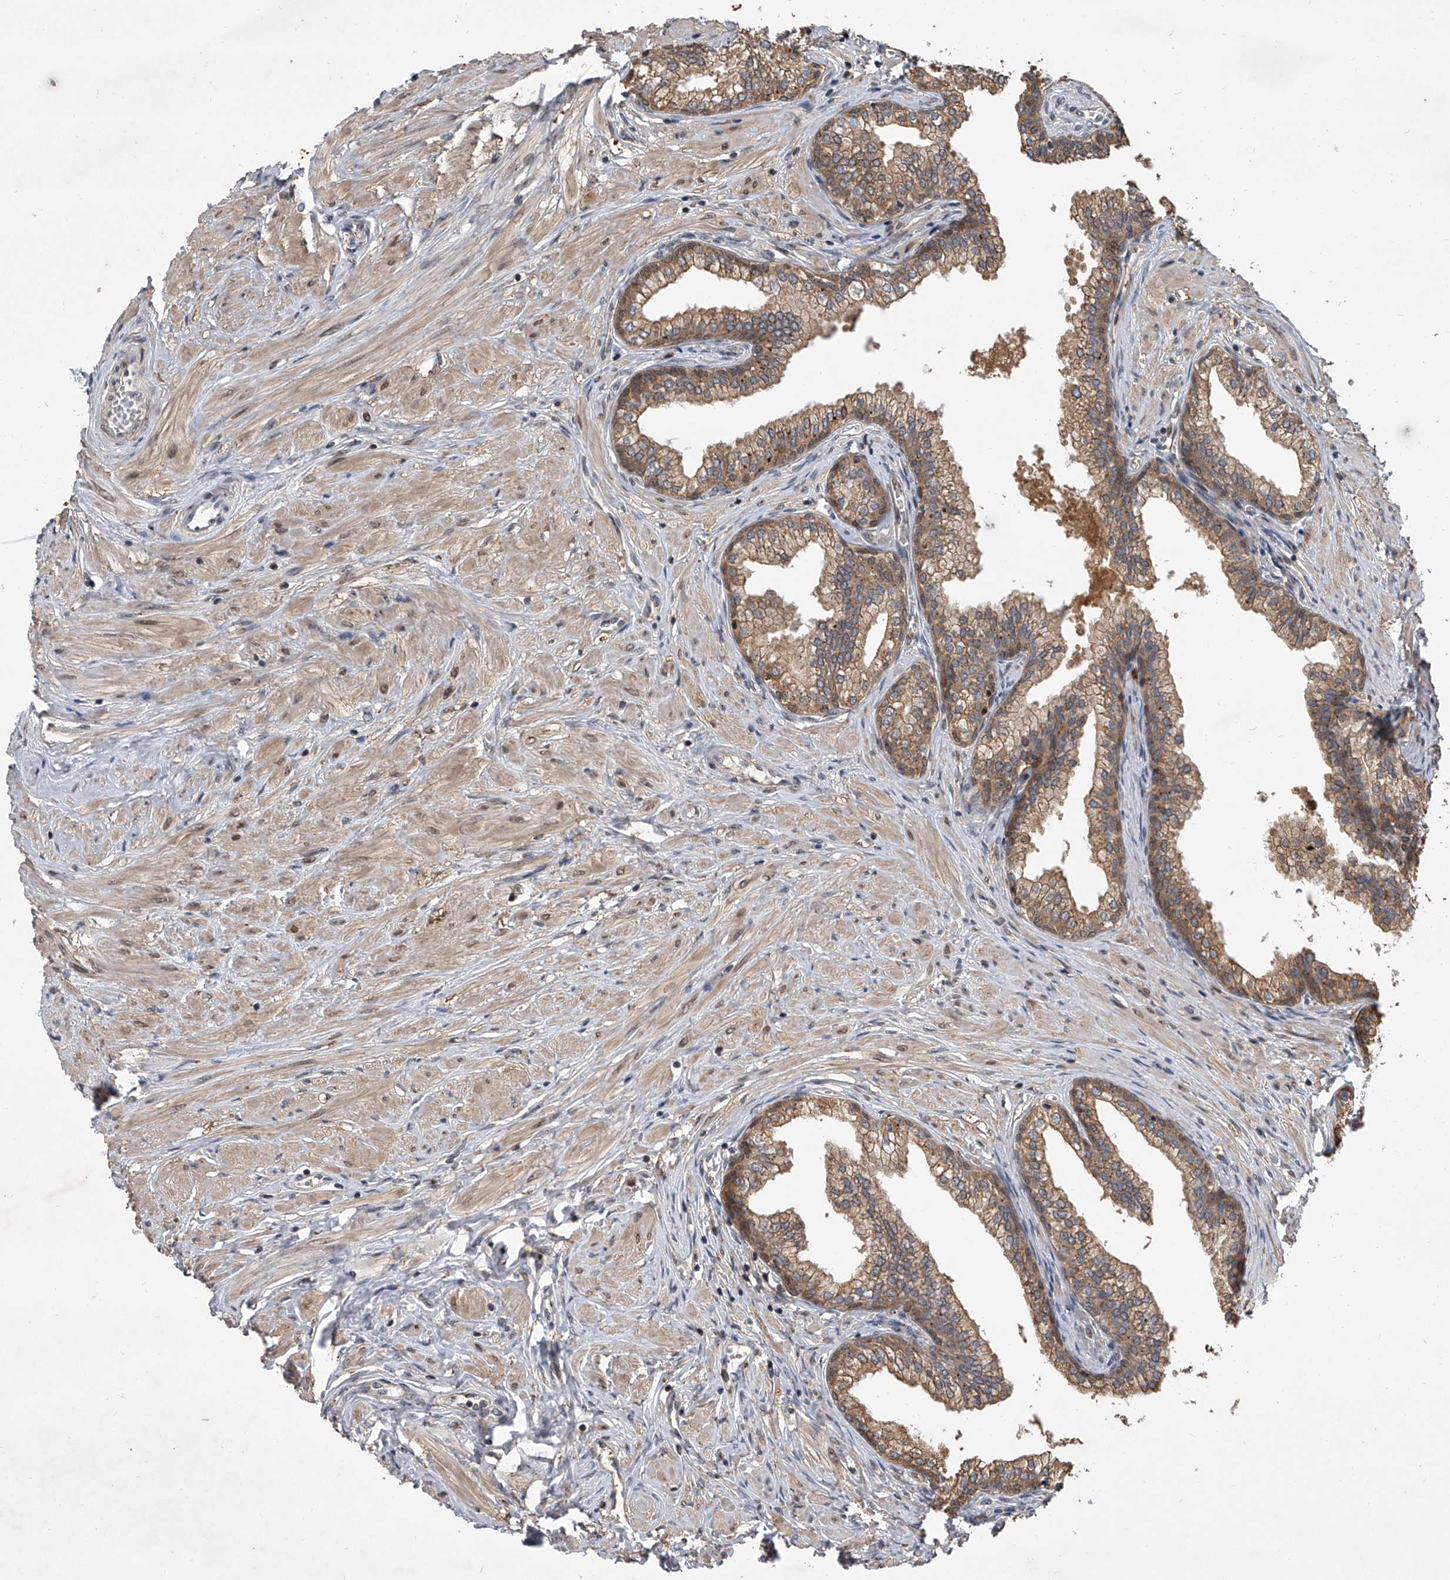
{"staining": {"intensity": "moderate", "quantity": ">75%", "location": "cytoplasmic/membranous"}, "tissue": "prostate", "cell_type": "Glandular cells", "image_type": "normal", "snomed": [{"axis": "morphology", "description": "Normal tissue, NOS"}, {"axis": "morphology", "description": "Urothelial carcinoma, Low grade"}, {"axis": "topography", "description": "Urinary bladder"}, {"axis": "topography", "description": "Prostate"}], "caption": "High-magnification brightfield microscopy of benign prostate stained with DAB (brown) and counterstained with hematoxylin (blue). glandular cells exhibit moderate cytoplasmic/membranous positivity is appreciated in approximately>75% of cells. (DAB IHC, brown staining for protein, blue staining for nuclei).", "gene": "BHLHE23", "patient": {"sex": "male", "age": 60}}